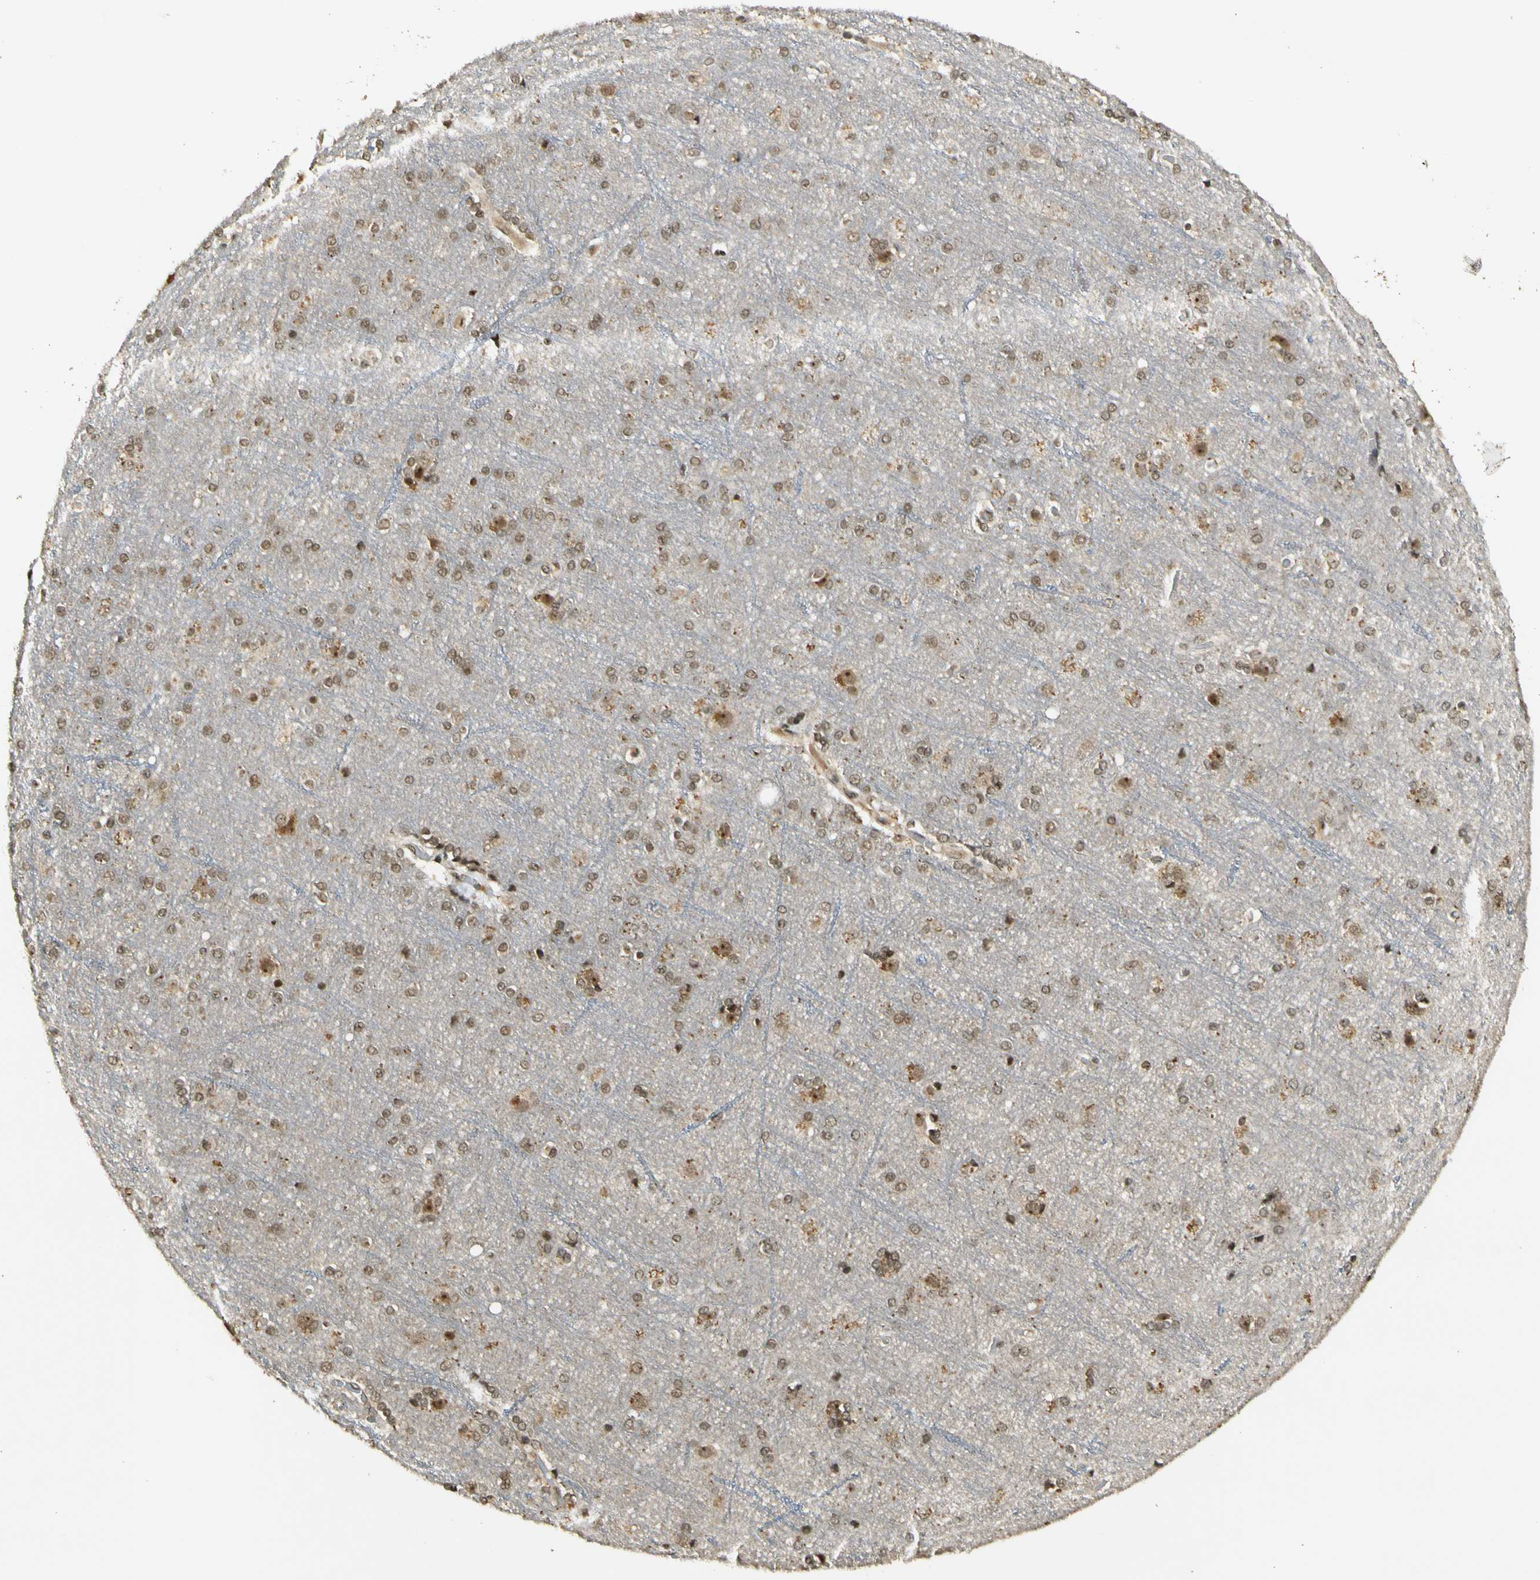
{"staining": {"intensity": "weak", "quantity": ">75%", "location": "cytoplasmic/membranous"}, "tissue": "cerebral cortex", "cell_type": "Endothelial cells", "image_type": "normal", "snomed": [{"axis": "morphology", "description": "Normal tissue, NOS"}, {"axis": "topography", "description": "Cerebral cortex"}], "caption": "This is a photomicrograph of IHC staining of benign cerebral cortex, which shows weak positivity in the cytoplasmic/membranous of endothelial cells.", "gene": "ZNF135", "patient": {"sex": "female", "age": 54}}